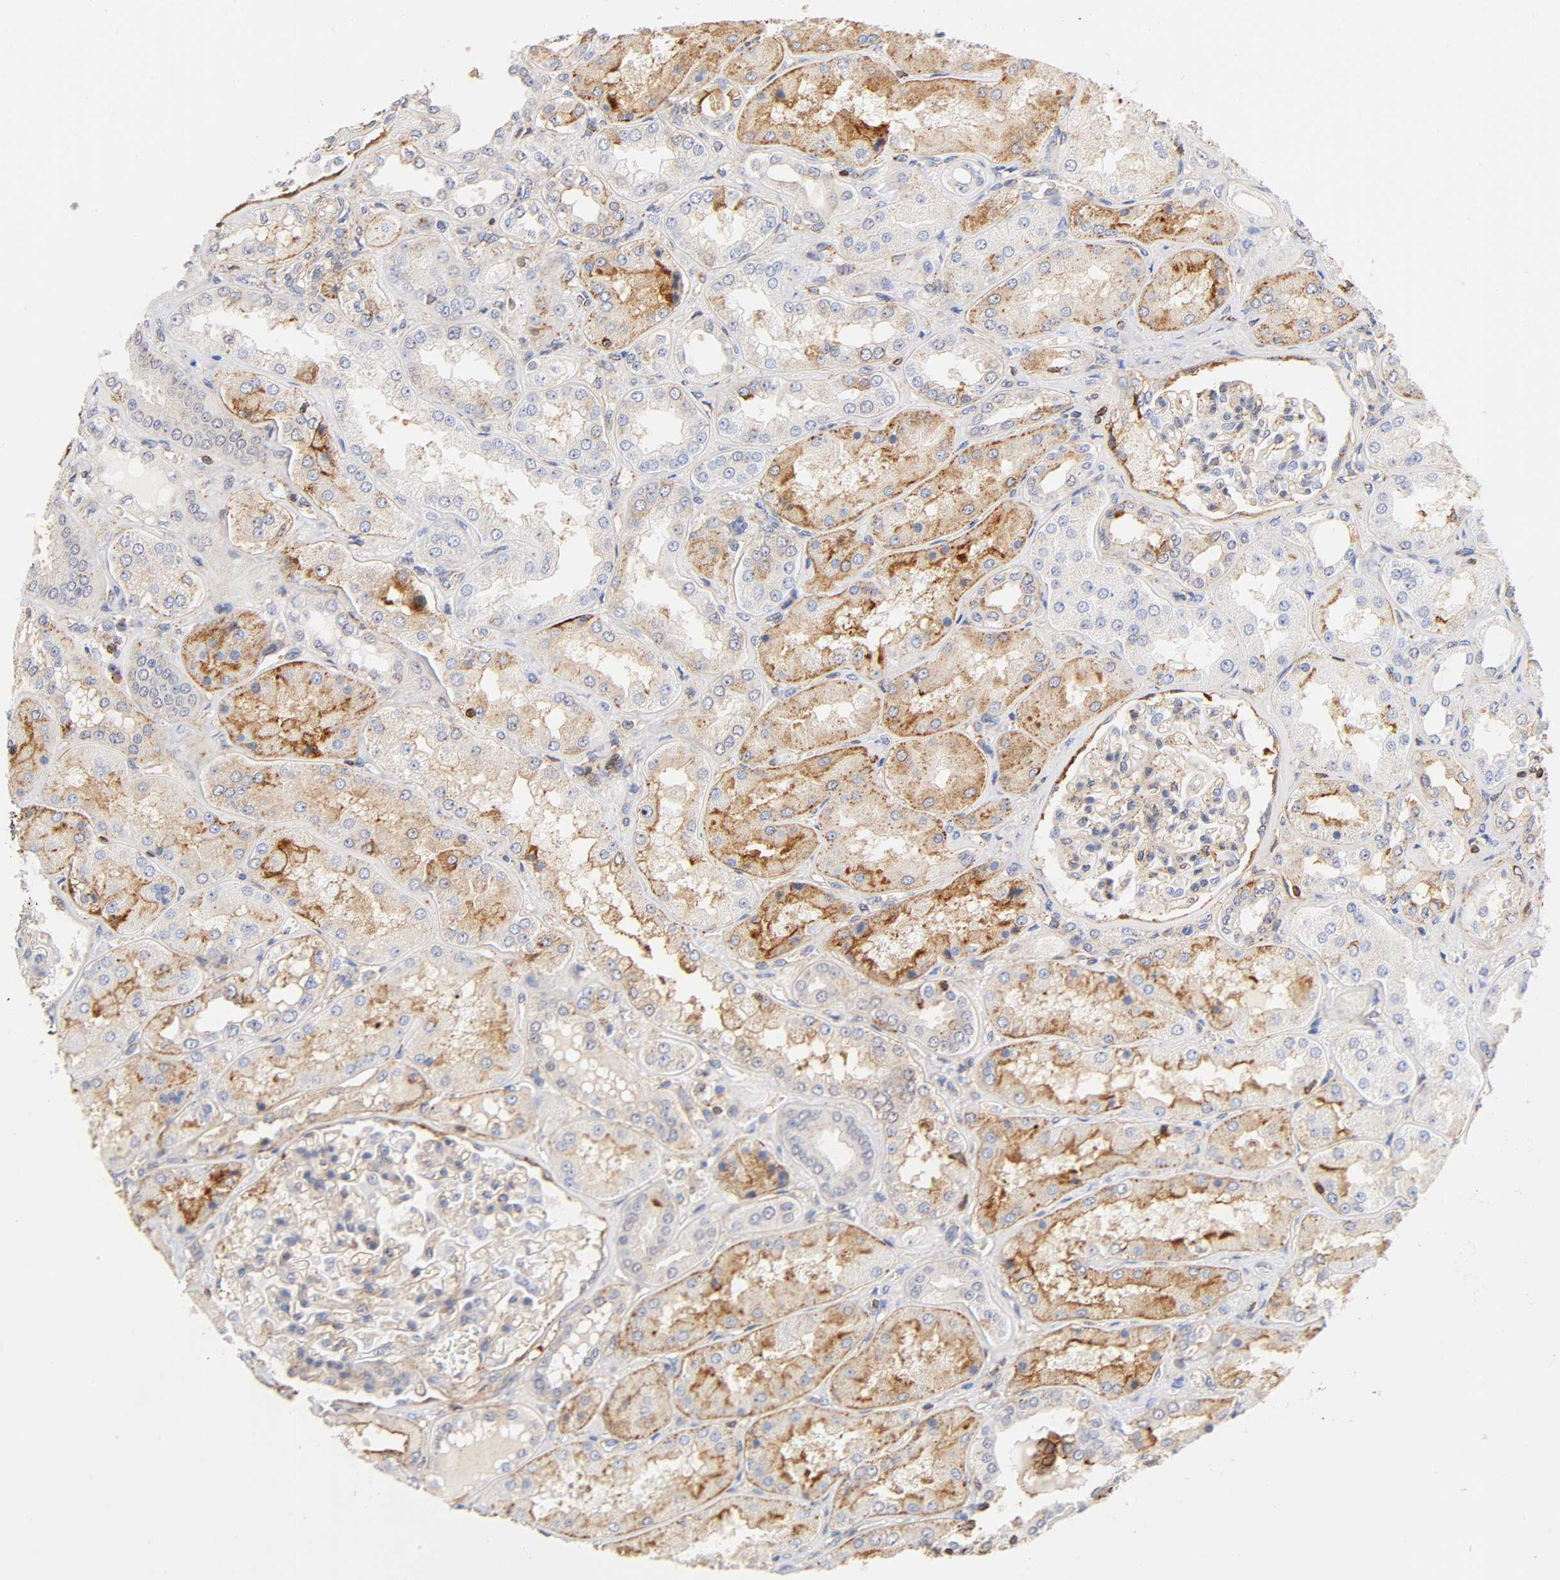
{"staining": {"intensity": "weak", "quantity": "25%-75%", "location": "cytoplasmic/membranous"}, "tissue": "kidney", "cell_type": "Cells in glomeruli", "image_type": "normal", "snomed": [{"axis": "morphology", "description": "Normal tissue, NOS"}, {"axis": "topography", "description": "Kidney"}], "caption": "Kidney stained with a brown dye demonstrates weak cytoplasmic/membranous positive positivity in about 25%-75% of cells in glomeruli.", "gene": "ANXA7", "patient": {"sex": "female", "age": 56}}